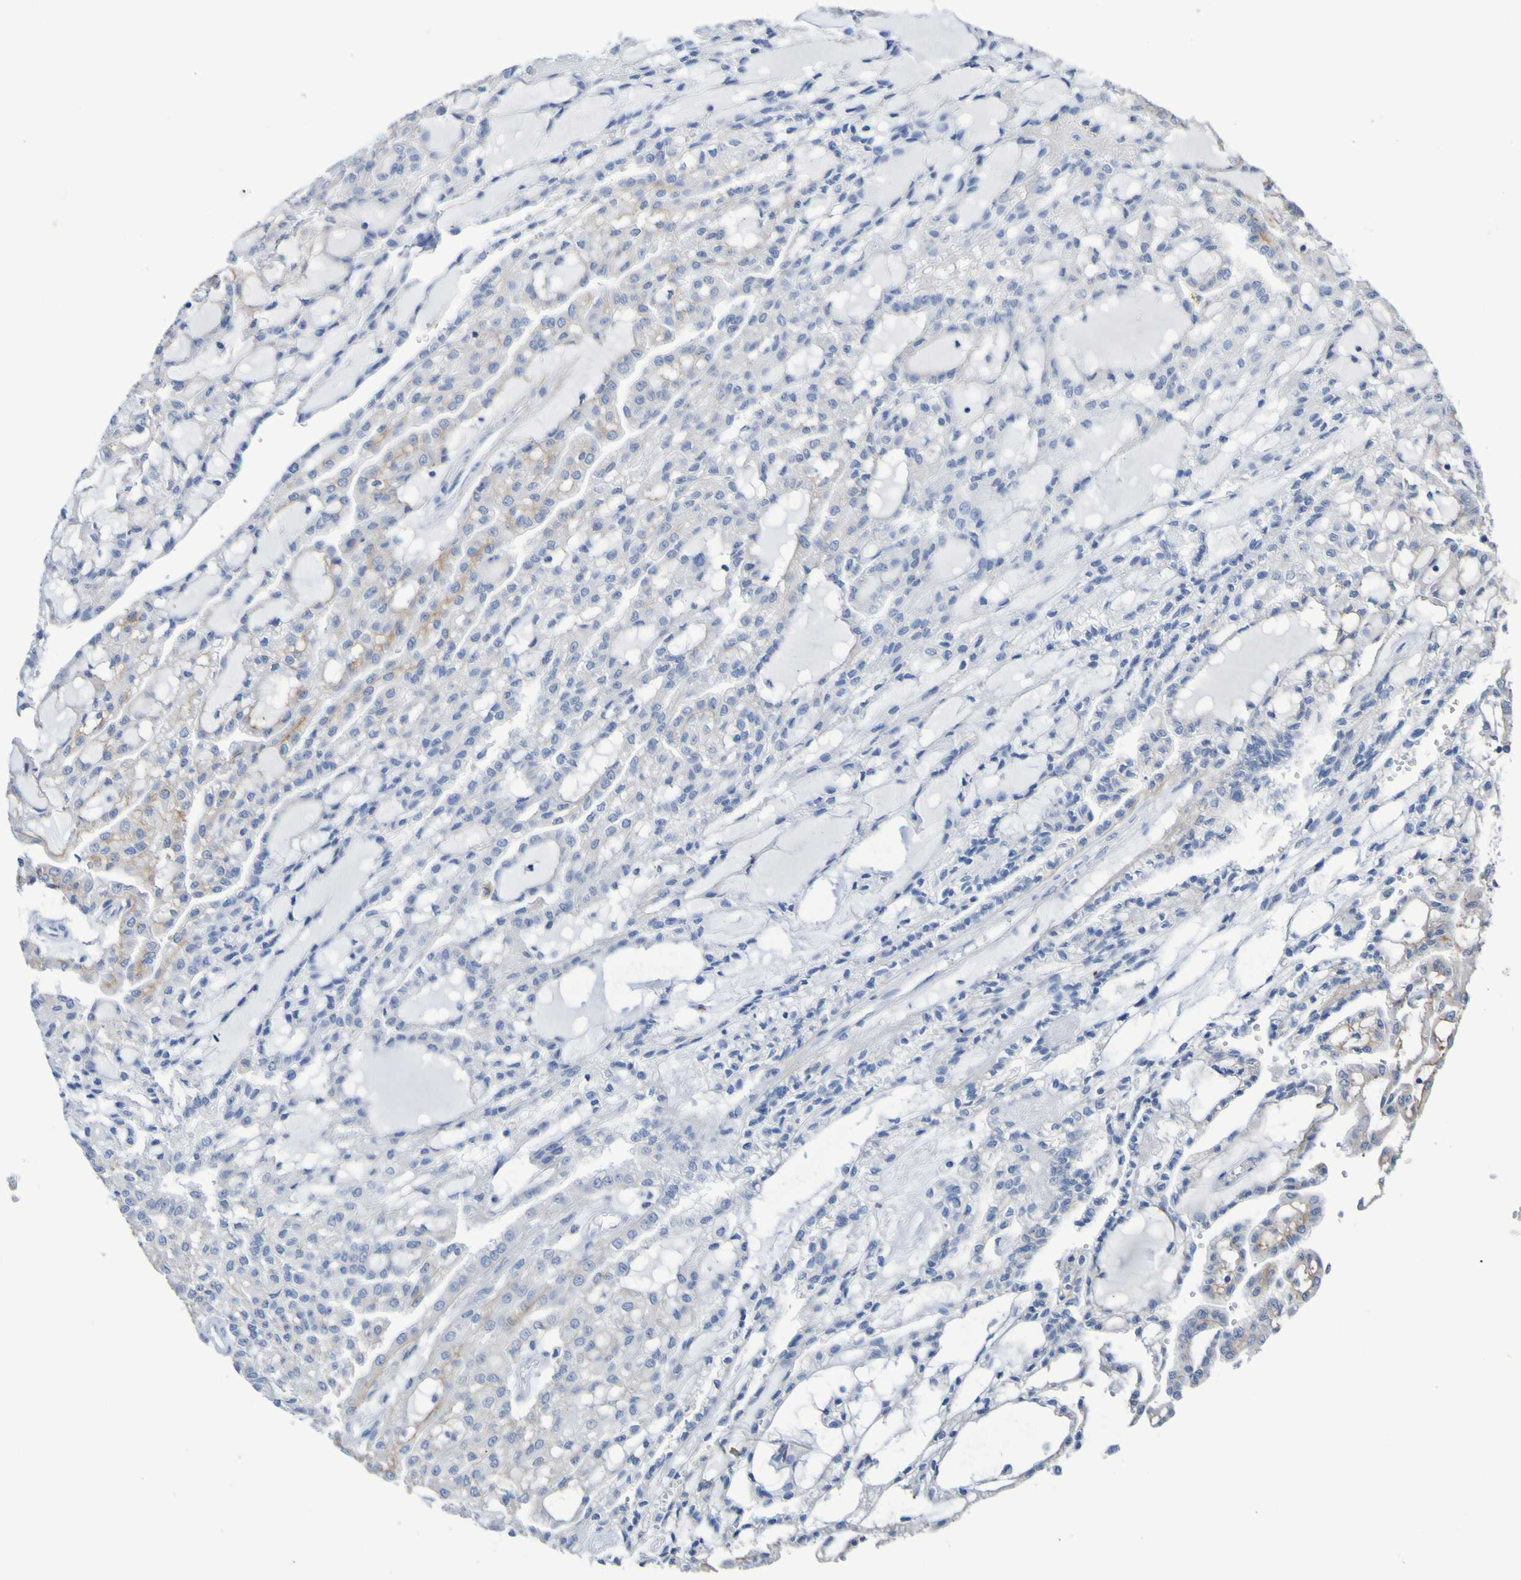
{"staining": {"intensity": "moderate", "quantity": "<25%", "location": "cytoplasmic/membranous"}, "tissue": "renal cancer", "cell_type": "Tumor cells", "image_type": "cancer", "snomed": [{"axis": "morphology", "description": "Adenocarcinoma, NOS"}, {"axis": "topography", "description": "Kidney"}], "caption": "A histopathology image of adenocarcinoma (renal) stained for a protein demonstrates moderate cytoplasmic/membranous brown staining in tumor cells.", "gene": "SGCB", "patient": {"sex": "male", "age": 63}}